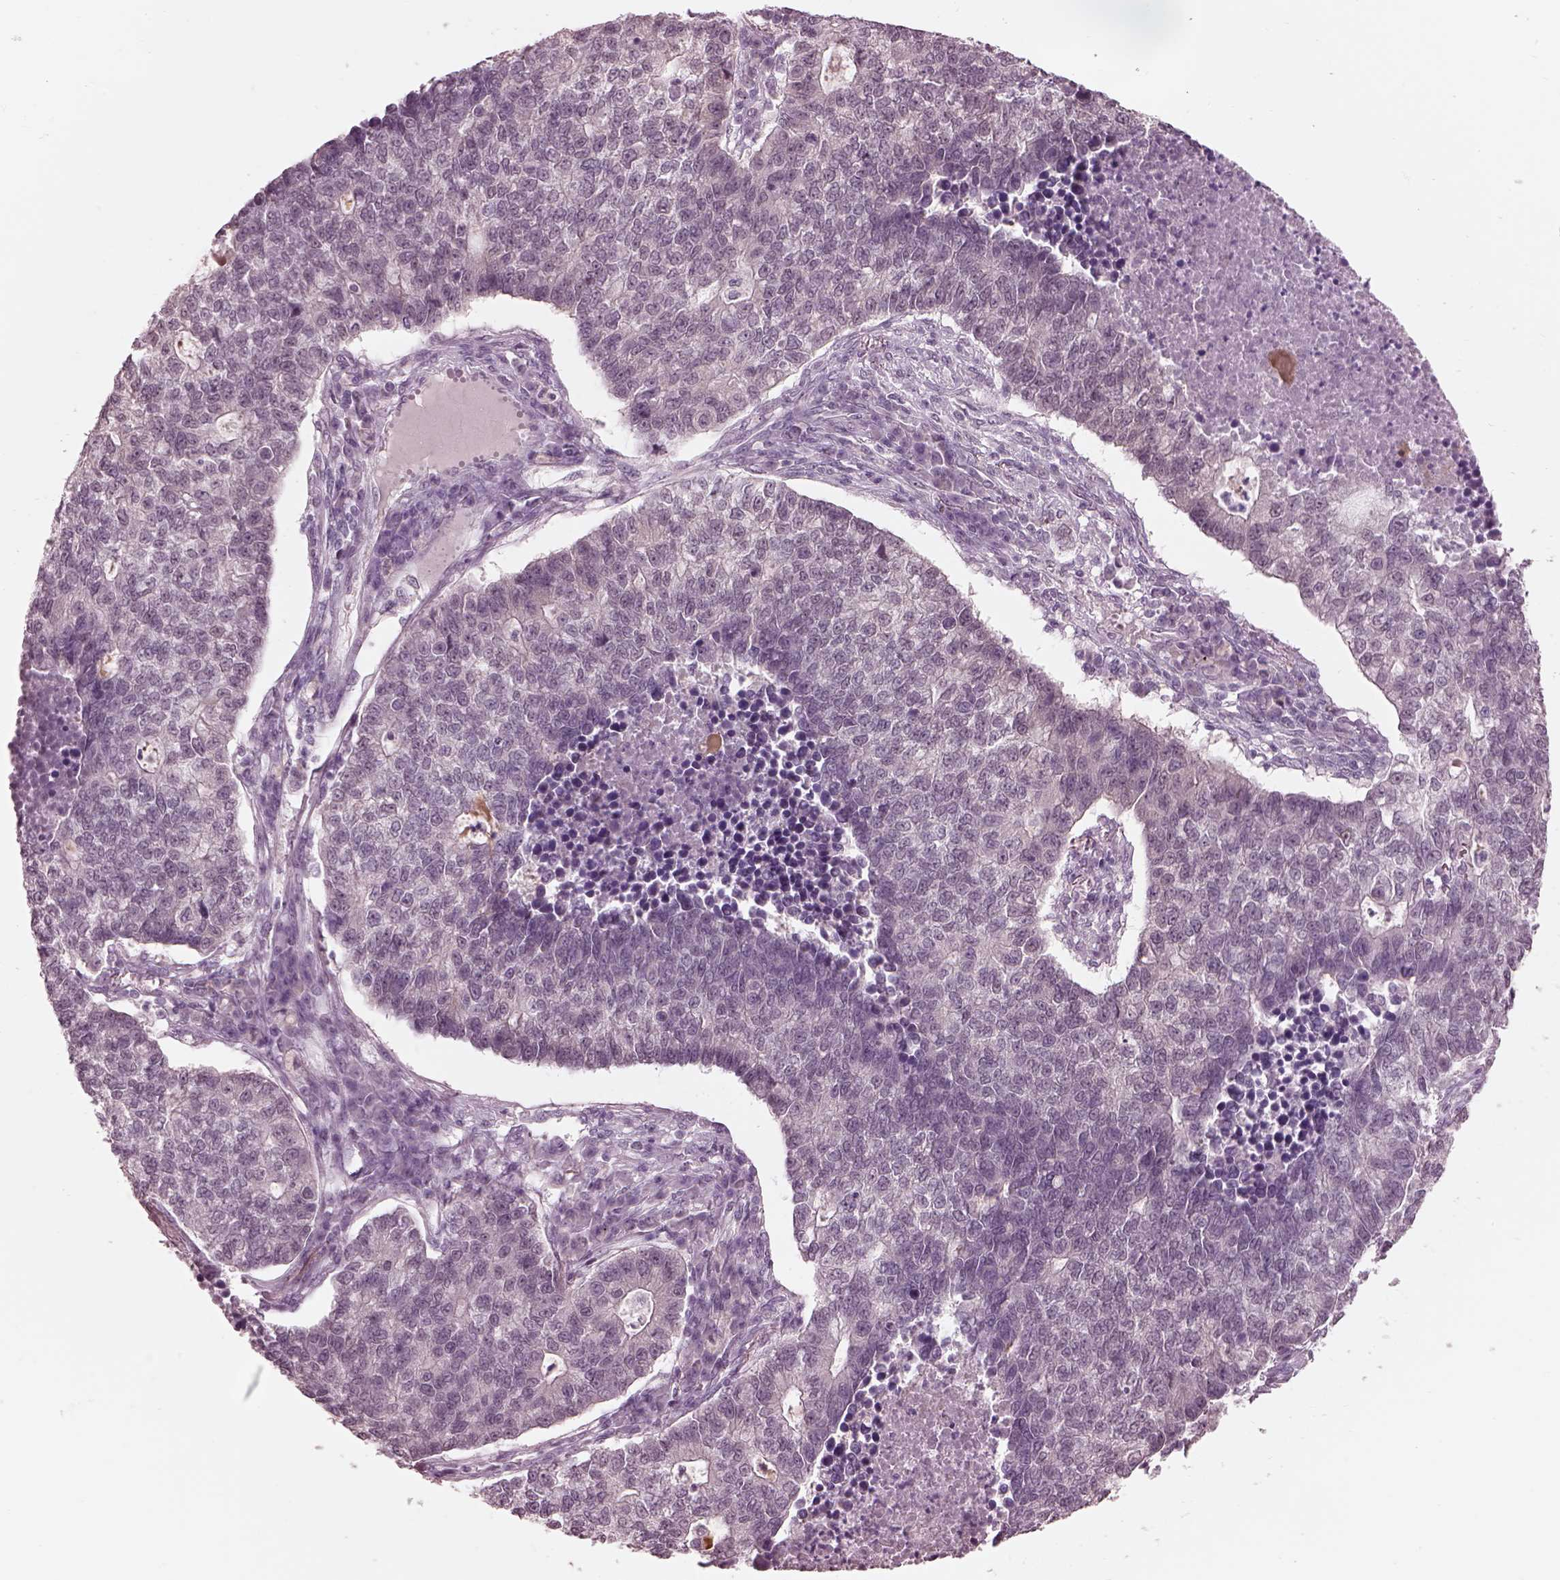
{"staining": {"intensity": "negative", "quantity": "none", "location": "none"}, "tissue": "lung cancer", "cell_type": "Tumor cells", "image_type": "cancer", "snomed": [{"axis": "morphology", "description": "Adenocarcinoma, NOS"}, {"axis": "topography", "description": "Lung"}], "caption": "Immunohistochemical staining of human lung cancer shows no significant expression in tumor cells. (DAB (3,3'-diaminobenzidine) immunohistochemistry (IHC) visualized using brightfield microscopy, high magnification).", "gene": "GARIN4", "patient": {"sex": "male", "age": 57}}